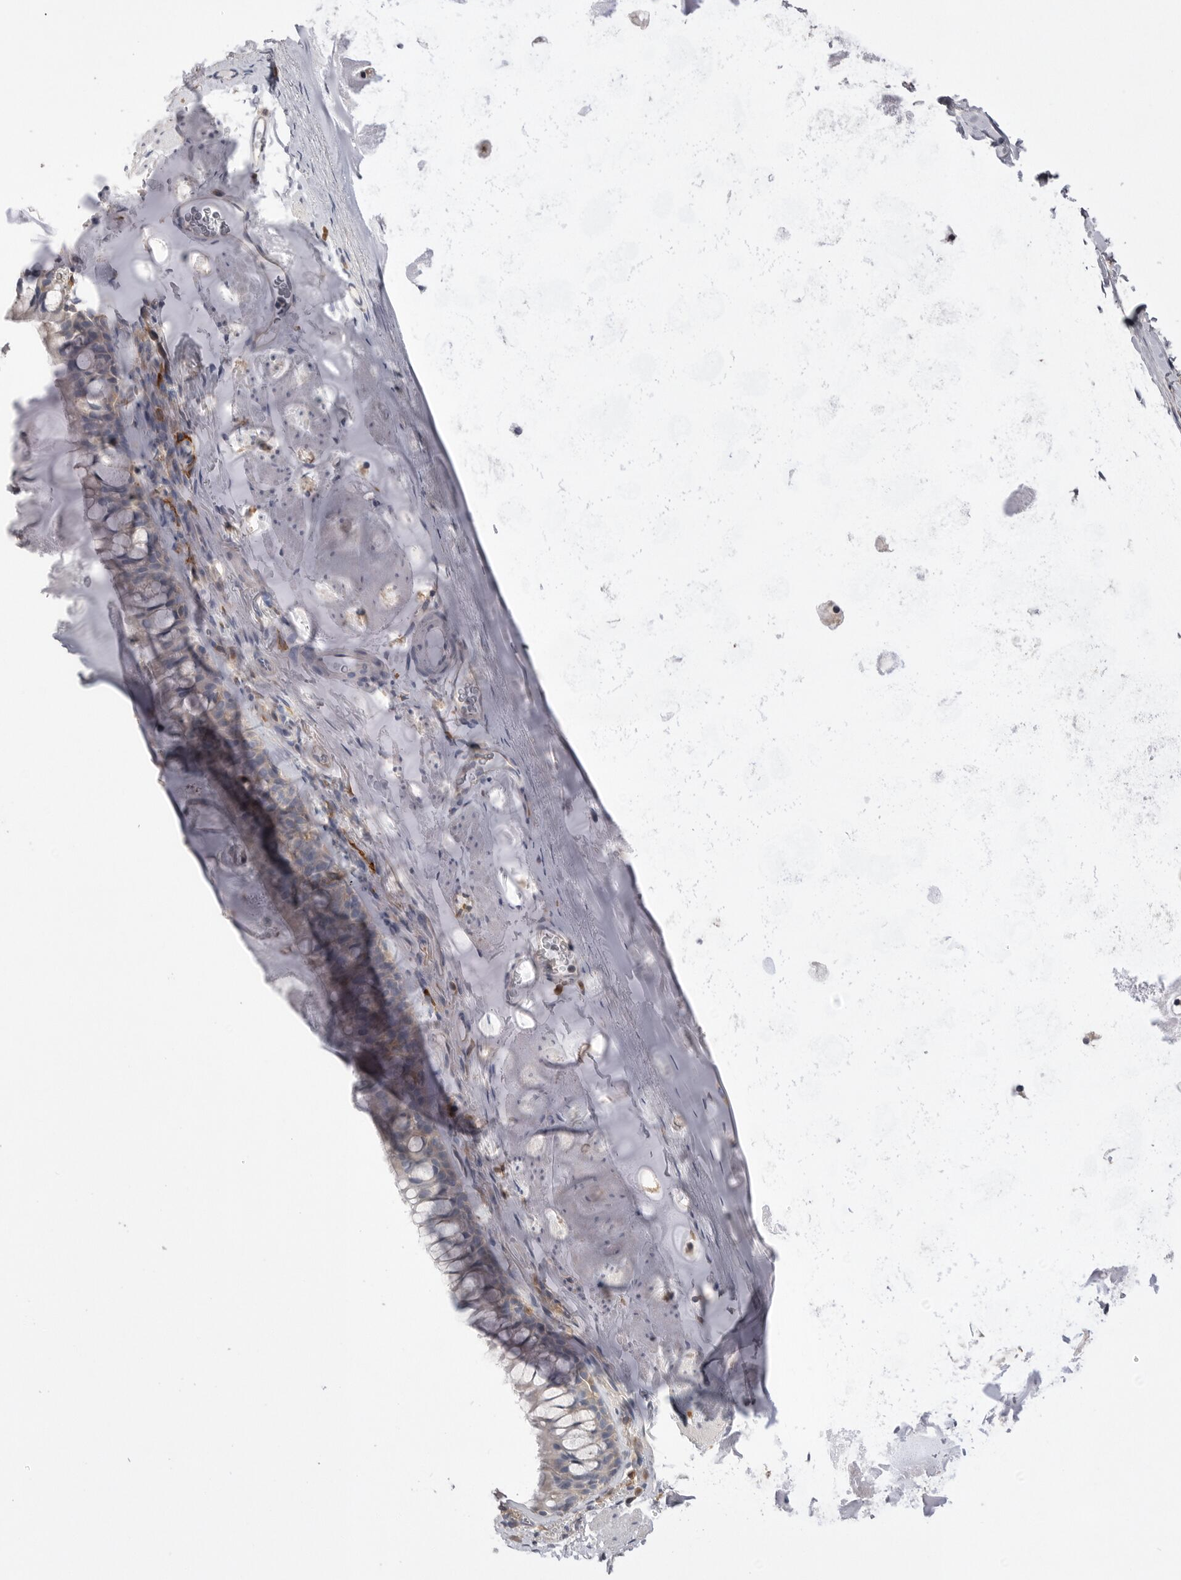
{"staining": {"intensity": "weak", "quantity": "<25%", "location": "cytoplasmic/membranous"}, "tissue": "bronchus", "cell_type": "Respiratory epithelial cells", "image_type": "normal", "snomed": [{"axis": "morphology", "description": "Normal tissue, NOS"}, {"axis": "topography", "description": "Cartilage tissue"}, {"axis": "topography", "description": "Bronchus"}], "caption": "Immunohistochemistry (IHC) histopathology image of normal bronchus stained for a protein (brown), which exhibits no staining in respiratory epithelial cells. (Stains: DAB (3,3'-diaminobenzidine) immunohistochemistry (IHC) with hematoxylin counter stain, Microscopy: brightfield microscopy at high magnification).", "gene": "VAC14", "patient": {"sex": "female", "age": 53}}